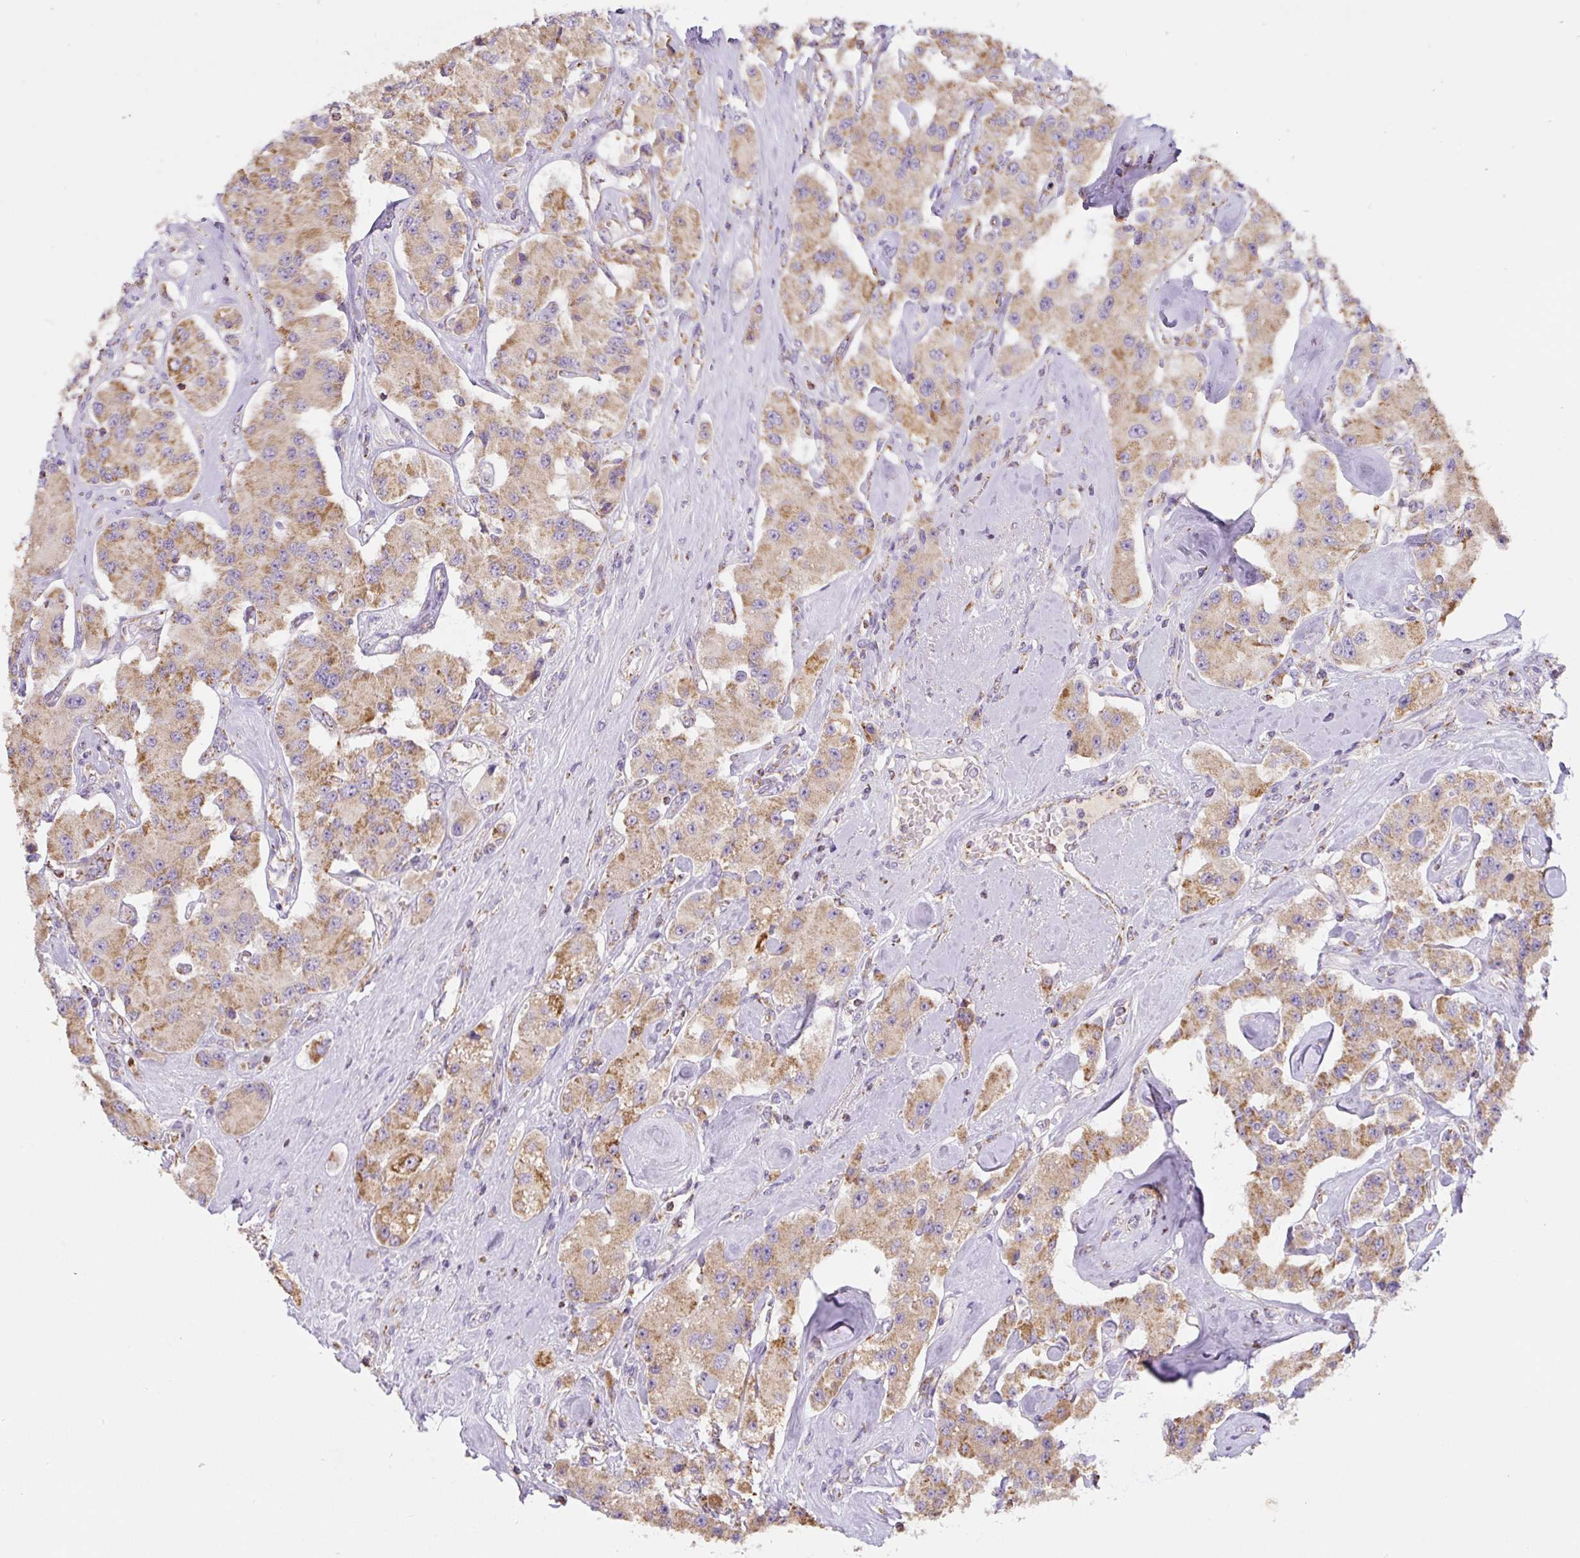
{"staining": {"intensity": "strong", "quantity": "25%-75%", "location": "cytoplasmic/membranous"}, "tissue": "carcinoid", "cell_type": "Tumor cells", "image_type": "cancer", "snomed": [{"axis": "morphology", "description": "Carcinoid, malignant, NOS"}, {"axis": "topography", "description": "Pancreas"}], "caption": "Immunohistochemistry of carcinoid displays high levels of strong cytoplasmic/membranous expression in approximately 25%-75% of tumor cells. Ihc stains the protein of interest in brown and the nuclei are stained blue.", "gene": "MT-CO2", "patient": {"sex": "male", "age": 41}}